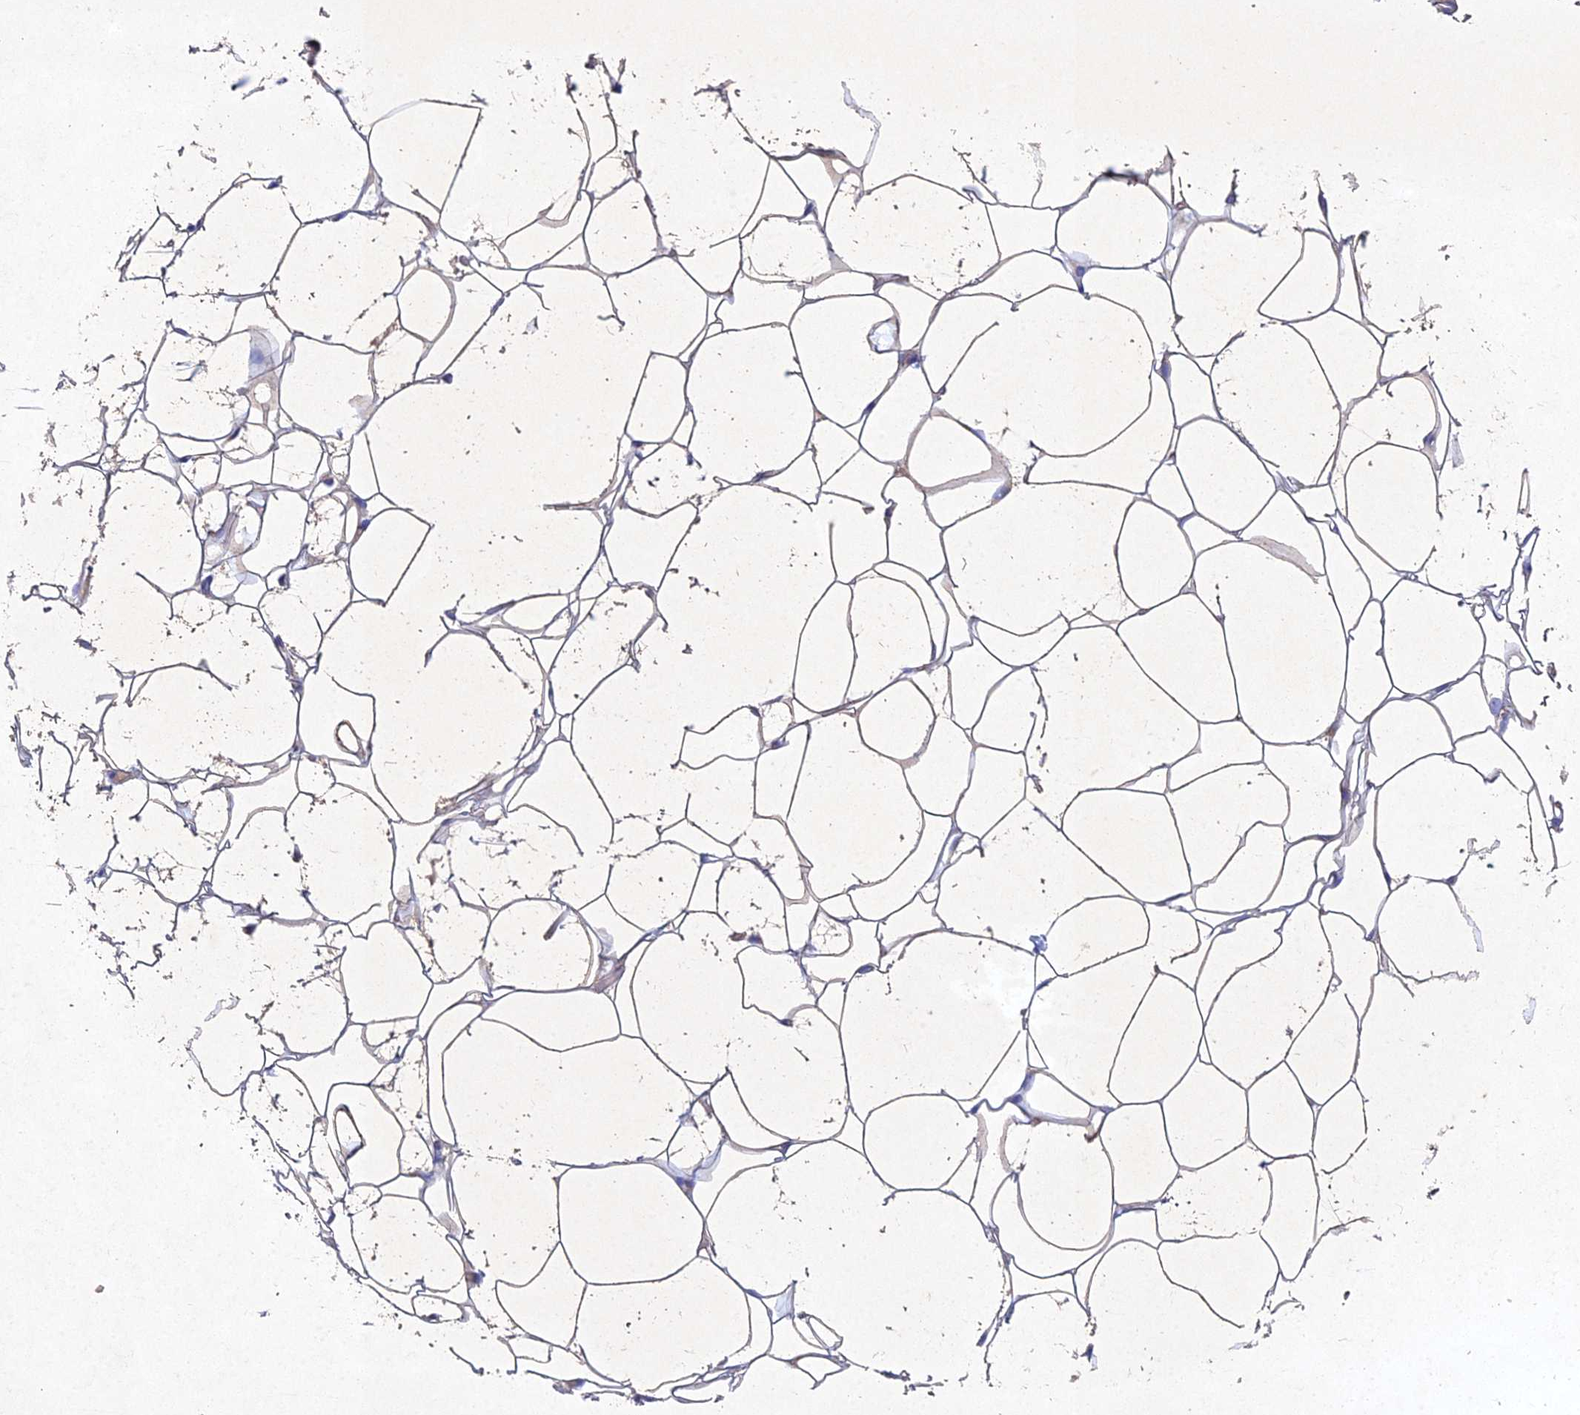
{"staining": {"intensity": "negative", "quantity": "none", "location": "none"}, "tissue": "adipose tissue", "cell_type": "Adipocytes", "image_type": "normal", "snomed": [{"axis": "morphology", "description": "Normal tissue, NOS"}, {"axis": "topography", "description": "Breast"}], "caption": "DAB immunohistochemical staining of benign adipose tissue exhibits no significant expression in adipocytes. Nuclei are stained in blue.", "gene": "NDUFV1", "patient": {"sex": "female", "age": 26}}